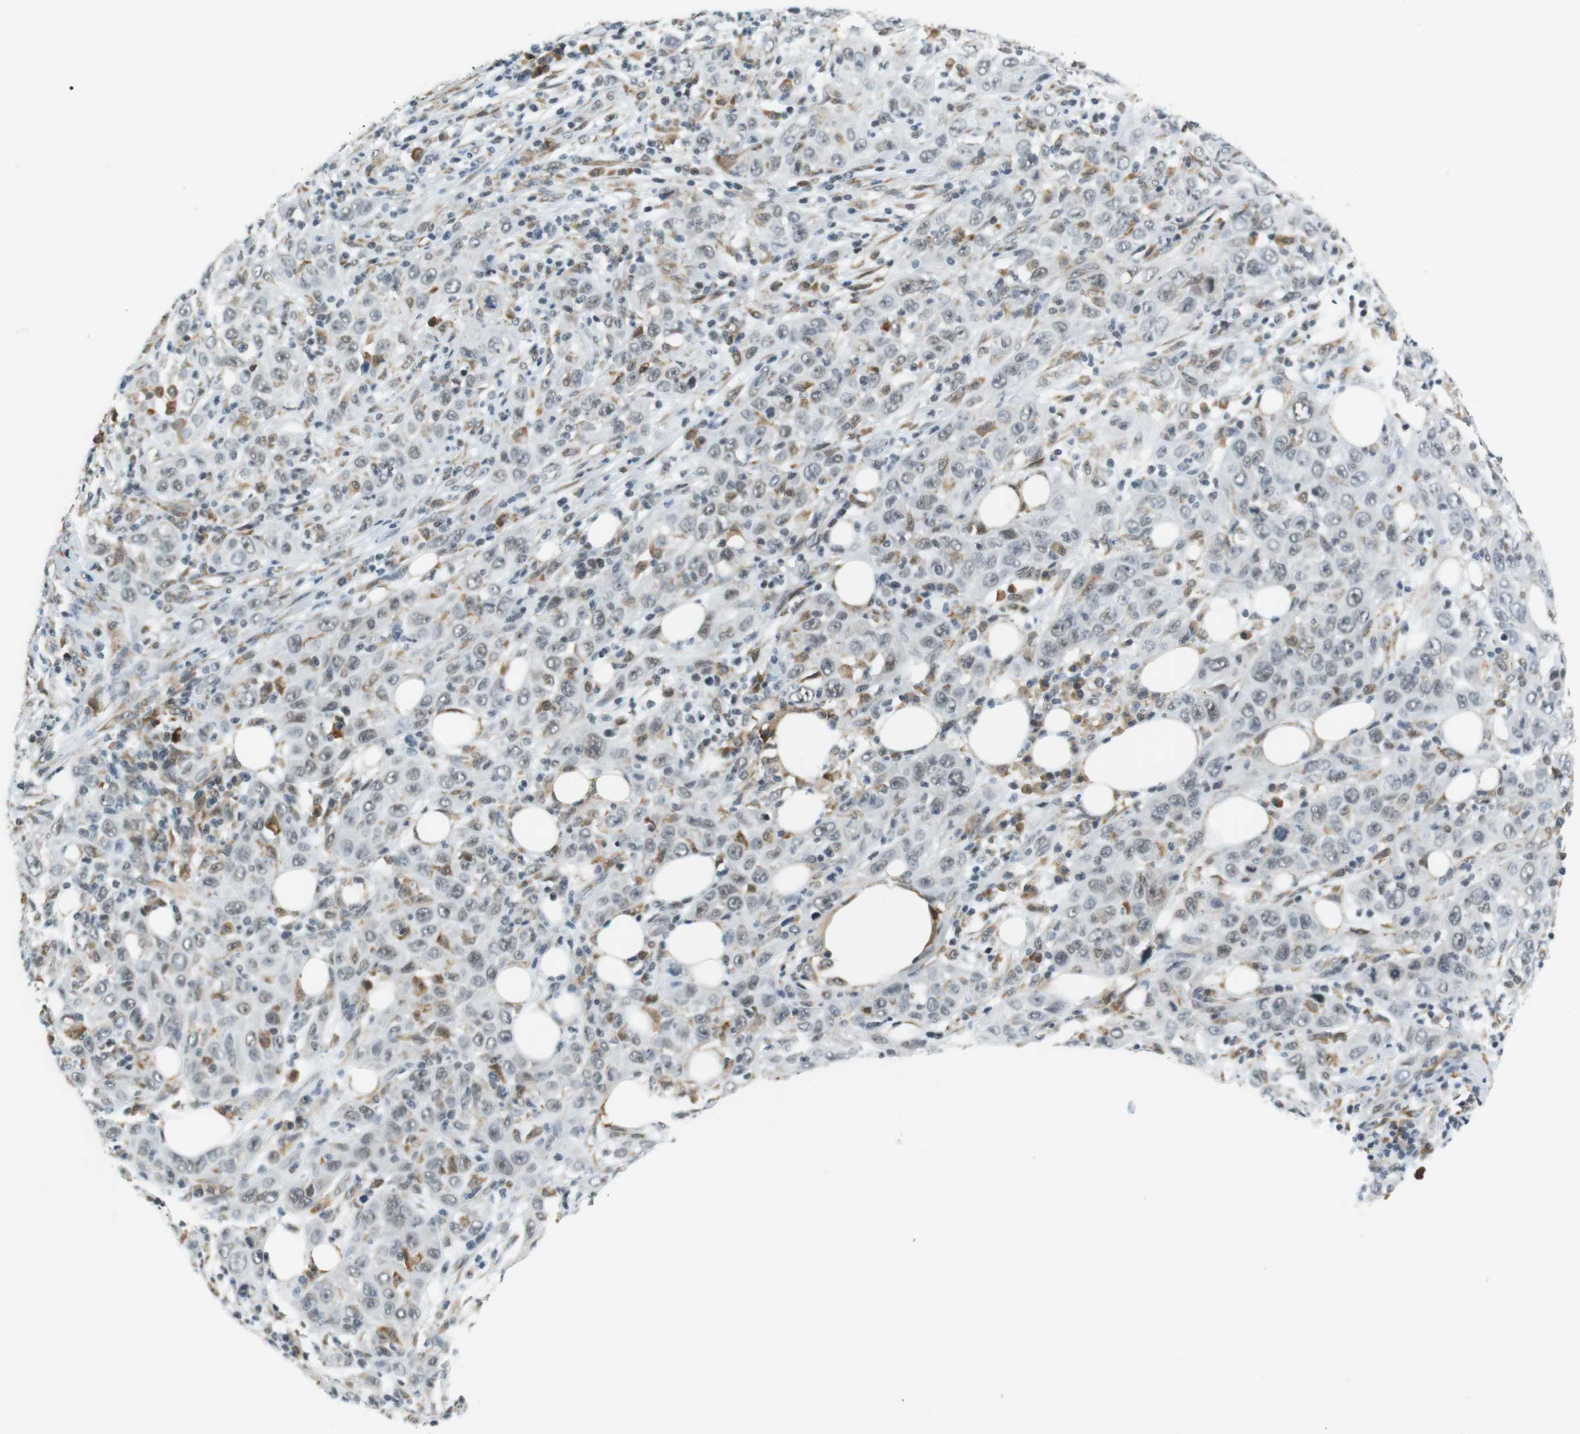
{"staining": {"intensity": "weak", "quantity": "25%-75%", "location": "nuclear"}, "tissue": "skin cancer", "cell_type": "Tumor cells", "image_type": "cancer", "snomed": [{"axis": "morphology", "description": "Squamous cell carcinoma, NOS"}, {"axis": "topography", "description": "Skin"}], "caption": "Skin squamous cell carcinoma was stained to show a protein in brown. There is low levels of weak nuclear expression in approximately 25%-75% of tumor cells. (DAB IHC, brown staining for protein, blue staining for nuclei).", "gene": "RNF38", "patient": {"sex": "female", "age": 88}}